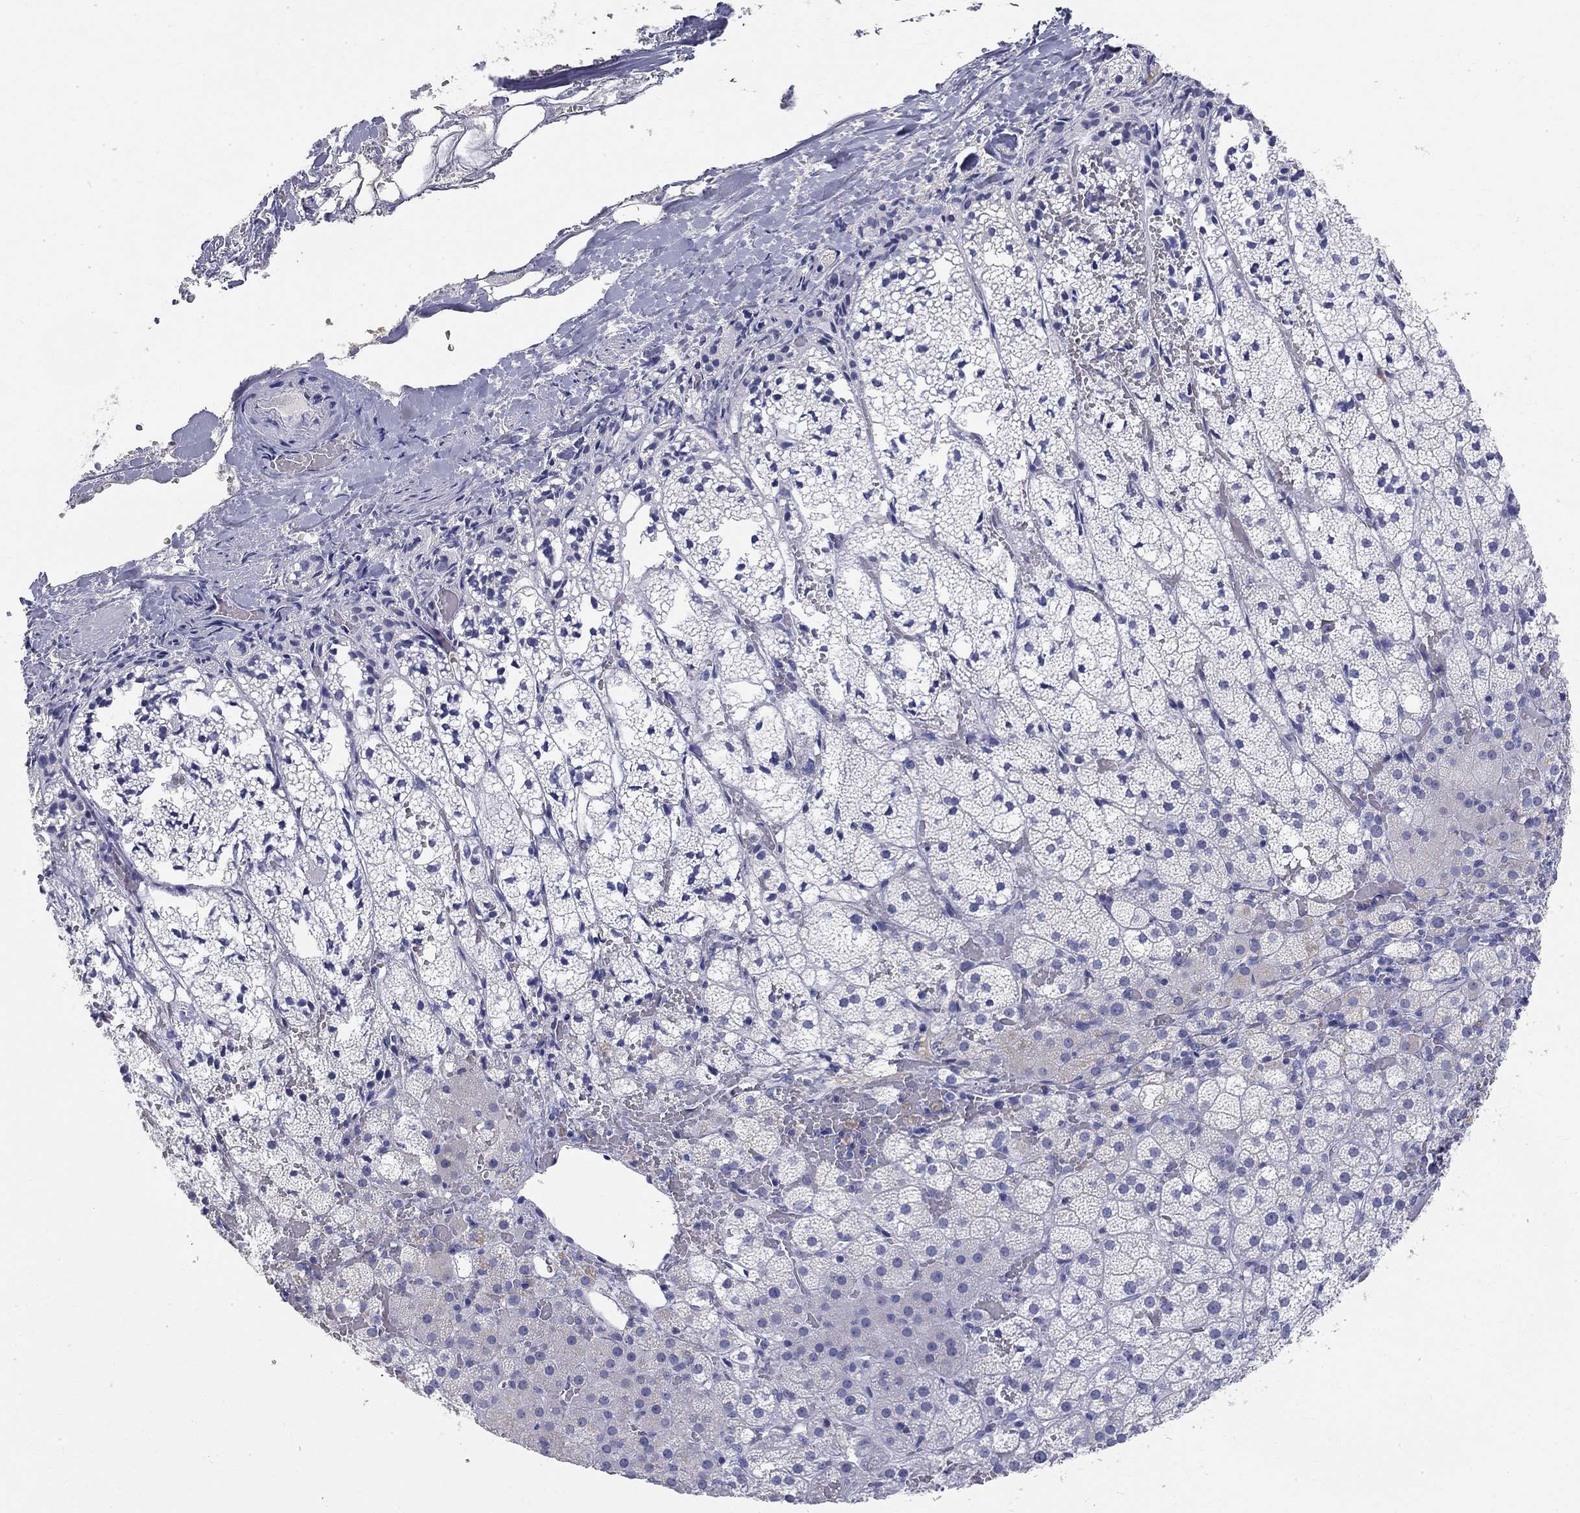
{"staining": {"intensity": "negative", "quantity": "none", "location": "none"}, "tissue": "adrenal gland", "cell_type": "Glandular cells", "image_type": "normal", "snomed": [{"axis": "morphology", "description": "Normal tissue, NOS"}, {"axis": "topography", "description": "Adrenal gland"}], "caption": "Glandular cells are negative for protein expression in normal human adrenal gland. (DAB (3,3'-diaminobenzidine) IHC with hematoxylin counter stain).", "gene": "PHOX2B", "patient": {"sex": "male", "age": 53}}